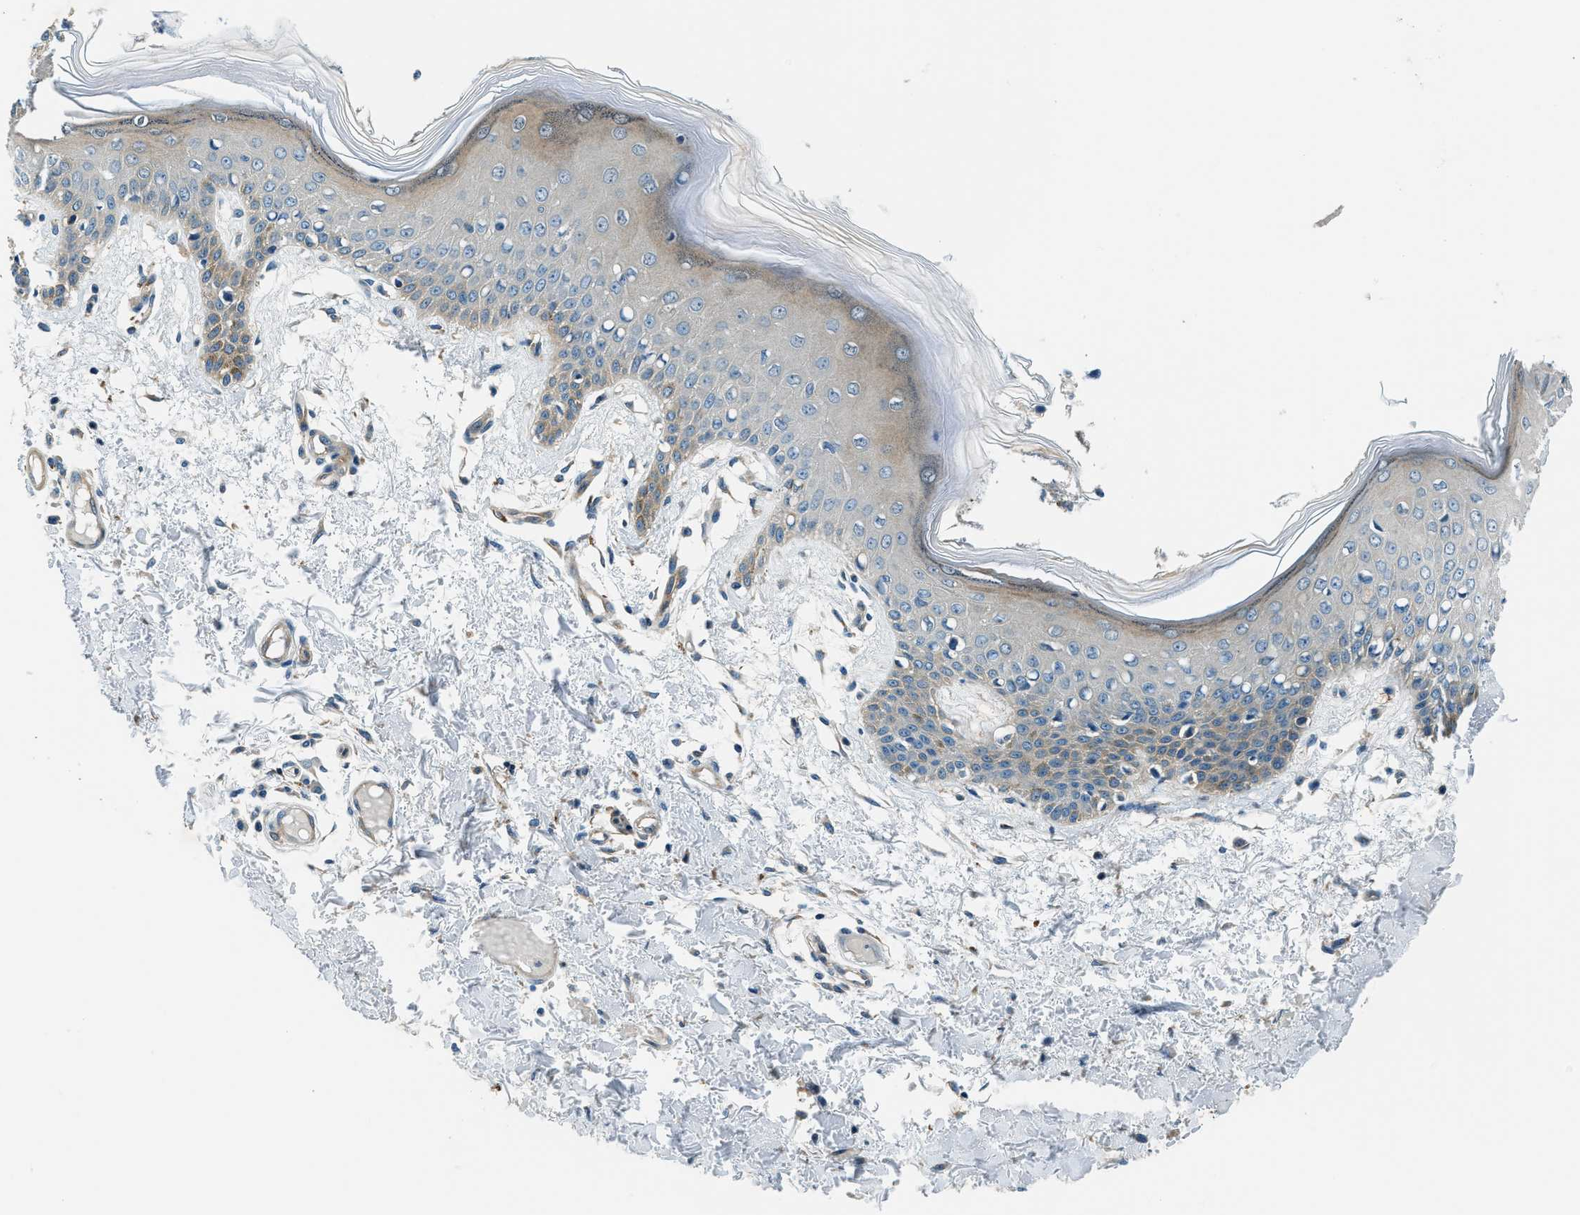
{"staining": {"intensity": "weak", "quantity": ">75%", "location": "cytoplasmic/membranous"}, "tissue": "skin", "cell_type": "Fibroblasts", "image_type": "normal", "snomed": [{"axis": "morphology", "description": "Normal tissue, NOS"}, {"axis": "topography", "description": "Skin"}], "caption": "A brown stain shows weak cytoplasmic/membranous staining of a protein in fibroblasts of normal human skin.", "gene": "SLC19A2", "patient": {"sex": "male", "age": 53}}